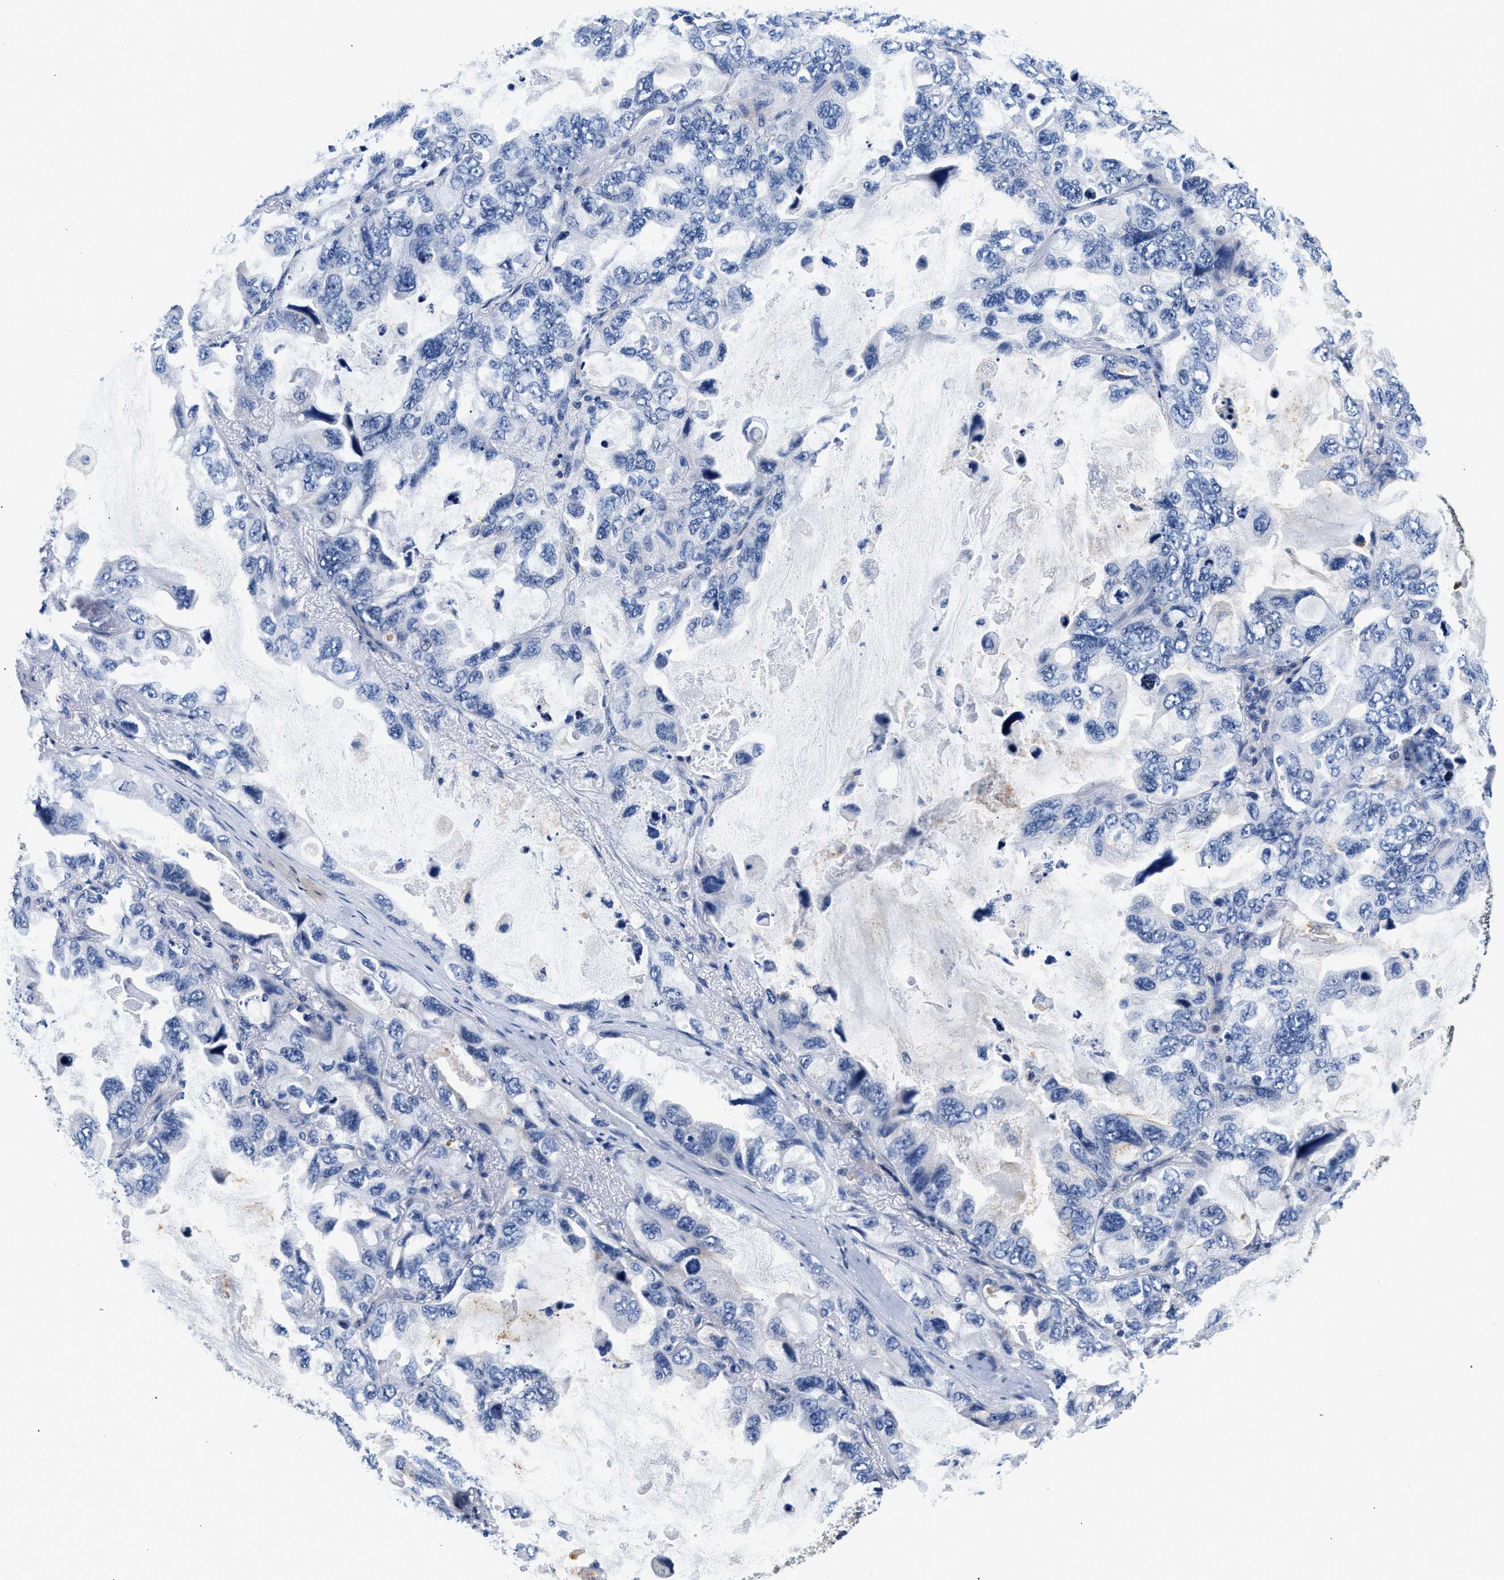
{"staining": {"intensity": "negative", "quantity": "none", "location": "none"}, "tissue": "lung cancer", "cell_type": "Tumor cells", "image_type": "cancer", "snomed": [{"axis": "morphology", "description": "Squamous cell carcinoma, NOS"}, {"axis": "topography", "description": "Lung"}], "caption": "DAB (3,3'-diaminobenzidine) immunohistochemical staining of human lung squamous cell carcinoma demonstrates no significant positivity in tumor cells. (Brightfield microscopy of DAB (3,3'-diaminobenzidine) immunohistochemistry at high magnification).", "gene": "P2RY4", "patient": {"sex": "female", "age": 73}}